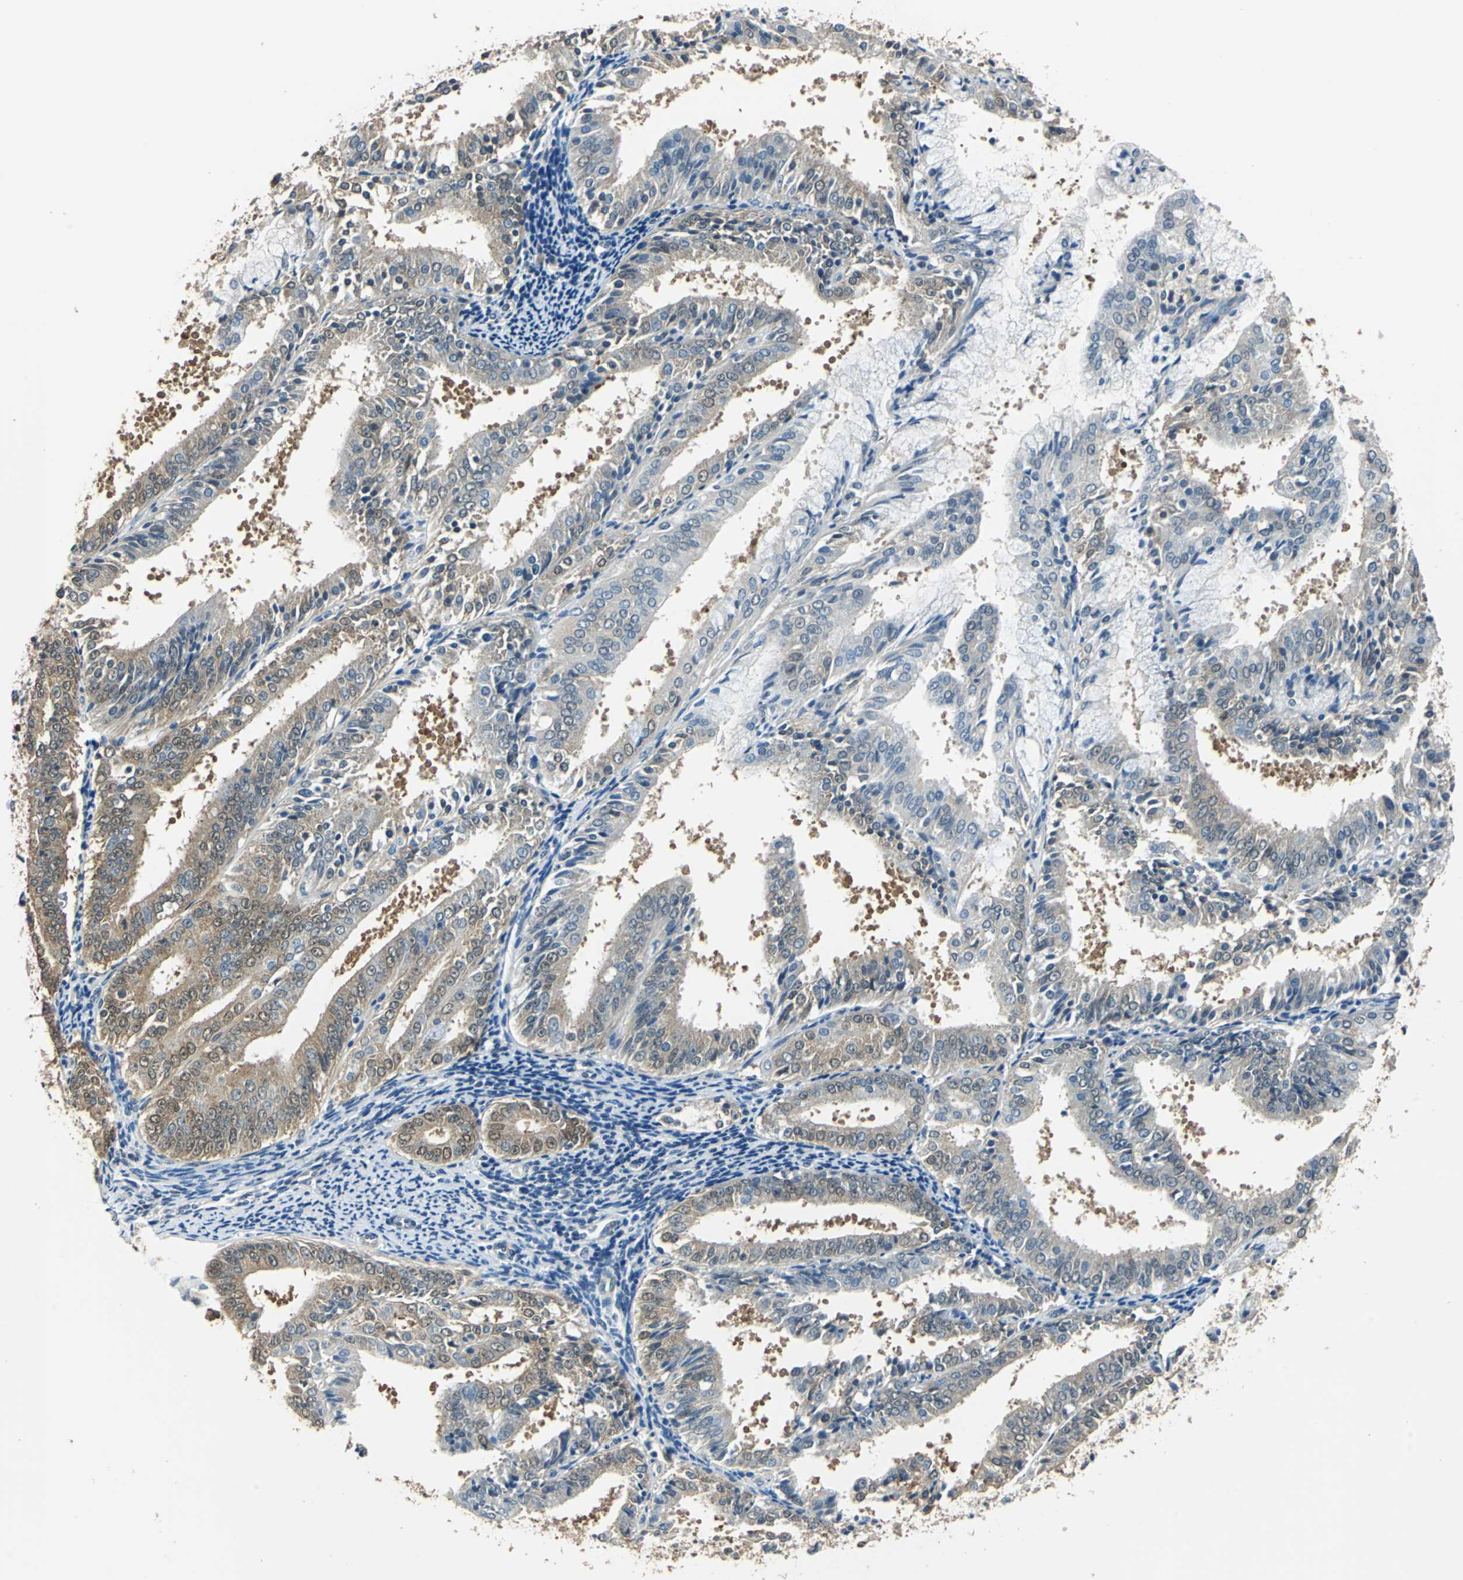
{"staining": {"intensity": "moderate", "quantity": "25%-75%", "location": "cytoplasmic/membranous,nuclear"}, "tissue": "endometrial cancer", "cell_type": "Tumor cells", "image_type": "cancer", "snomed": [{"axis": "morphology", "description": "Adenocarcinoma, NOS"}, {"axis": "topography", "description": "Endometrium"}], "caption": "Endometrial cancer (adenocarcinoma) stained for a protein (brown) reveals moderate cytoplasmic/membranous and nuclear positive staining in about 25%-75% of tumor cells.", "gene": "FKBP4", "patient": {"sex": "female", "age": 63}}